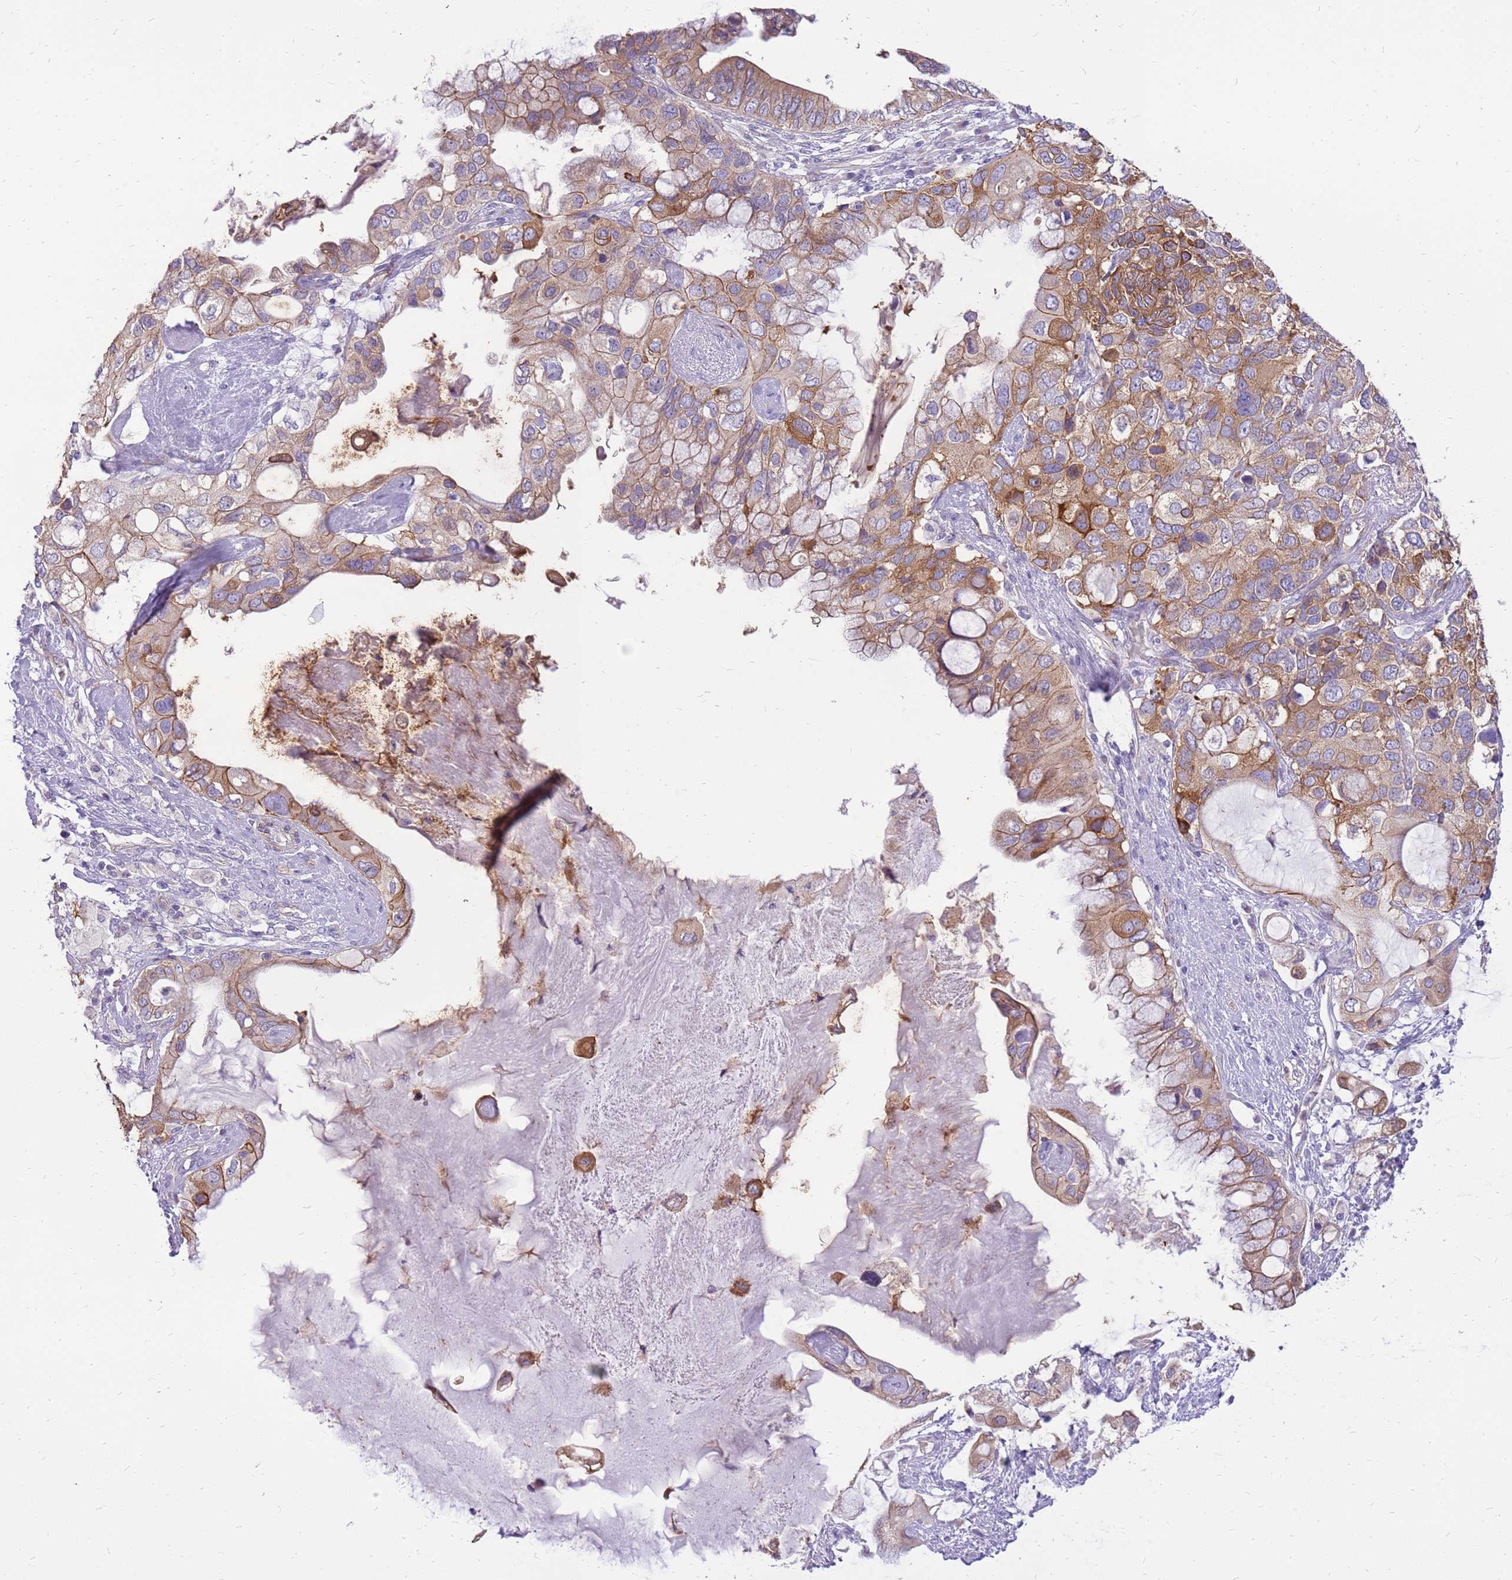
{"staining": {"intensity": "moderate", "quantity": ">75%", "location": "cytoplasmic/membranous"}, "tissue": "pancreatic cancer", "cell_type": "Tumor cells", "image_type": "cancer", "snomed": [{"axis": "morphology", "description": "Adenocarcinoma, NOS"}, {"axis": "topography", "description": "Pancreas"}], "caption": "IHC photomicrograph of human pancreatic cancer (adenocarcinoma) stained for a protein (brown), which demonstrates medium levels of moderate cytoplasmic/membranous positivity in approximately >75% of tumor cells.", "gene": "WDR90", "patient": {"sex": "female", "age": 56}}